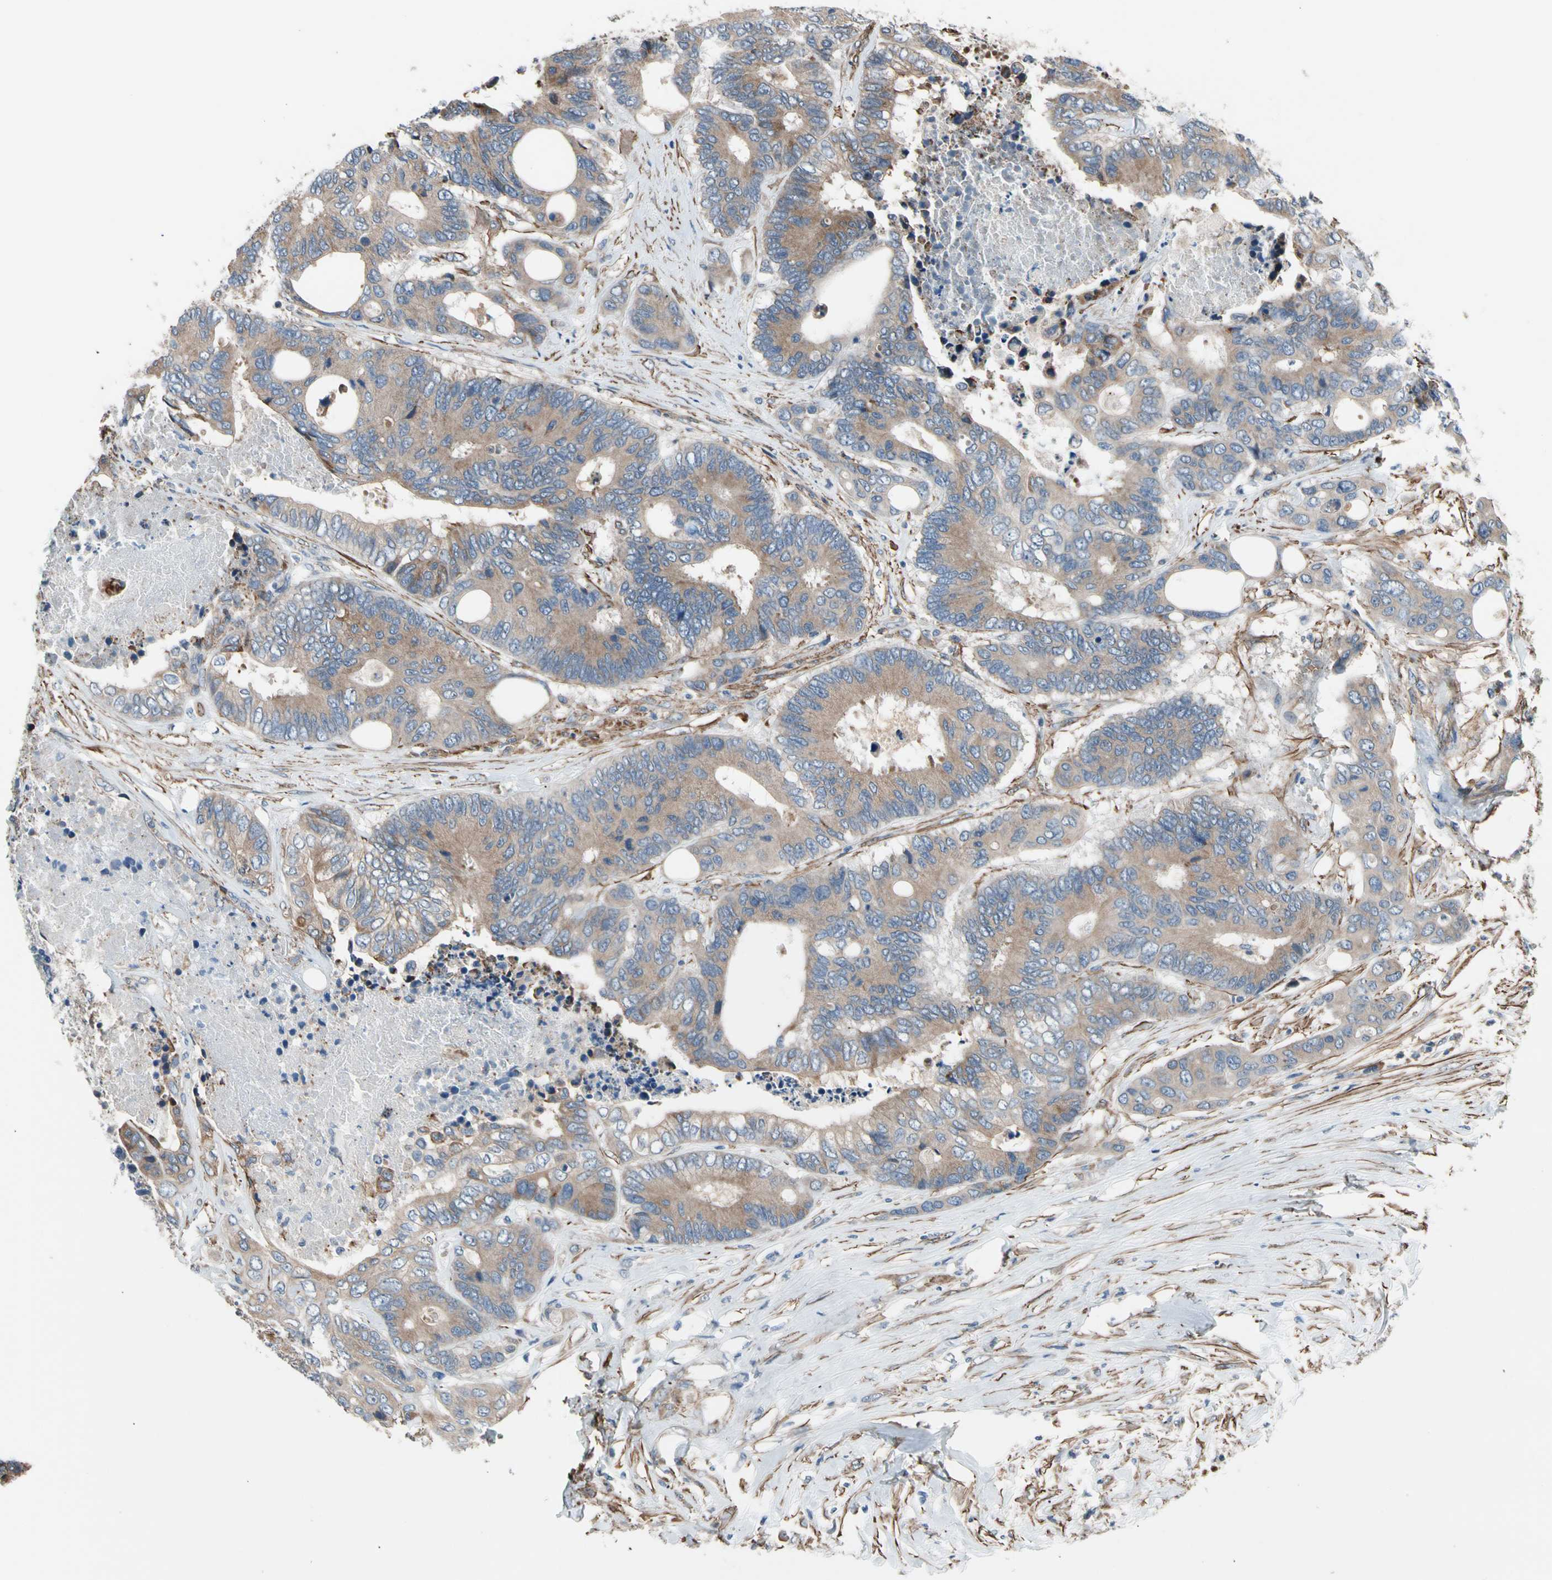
{"staining": {"intensity": "weak", "quantity": ">75%", "location": "cytoplasmic/membranous"}, "tissue": "colorectal cancer", "cell_type": "Tumor cells", "image_type": "cancer", "snomed": [{"axis": "morphology", "description": "Adenocarcinoma, NOS"}, {"axis": "topography", "description": "Rectum"}], "caption": "The photomicrograph exhibits a brown stain indicating the presence of a protein in the cytoplasmic/membranous of tumor cells in colorectal adenocarcinoma. (DAB IHC with brightfield microscopy, high magnification).", "gene": "LIMK2", "patient": {"sex": "male", "age": 55}}